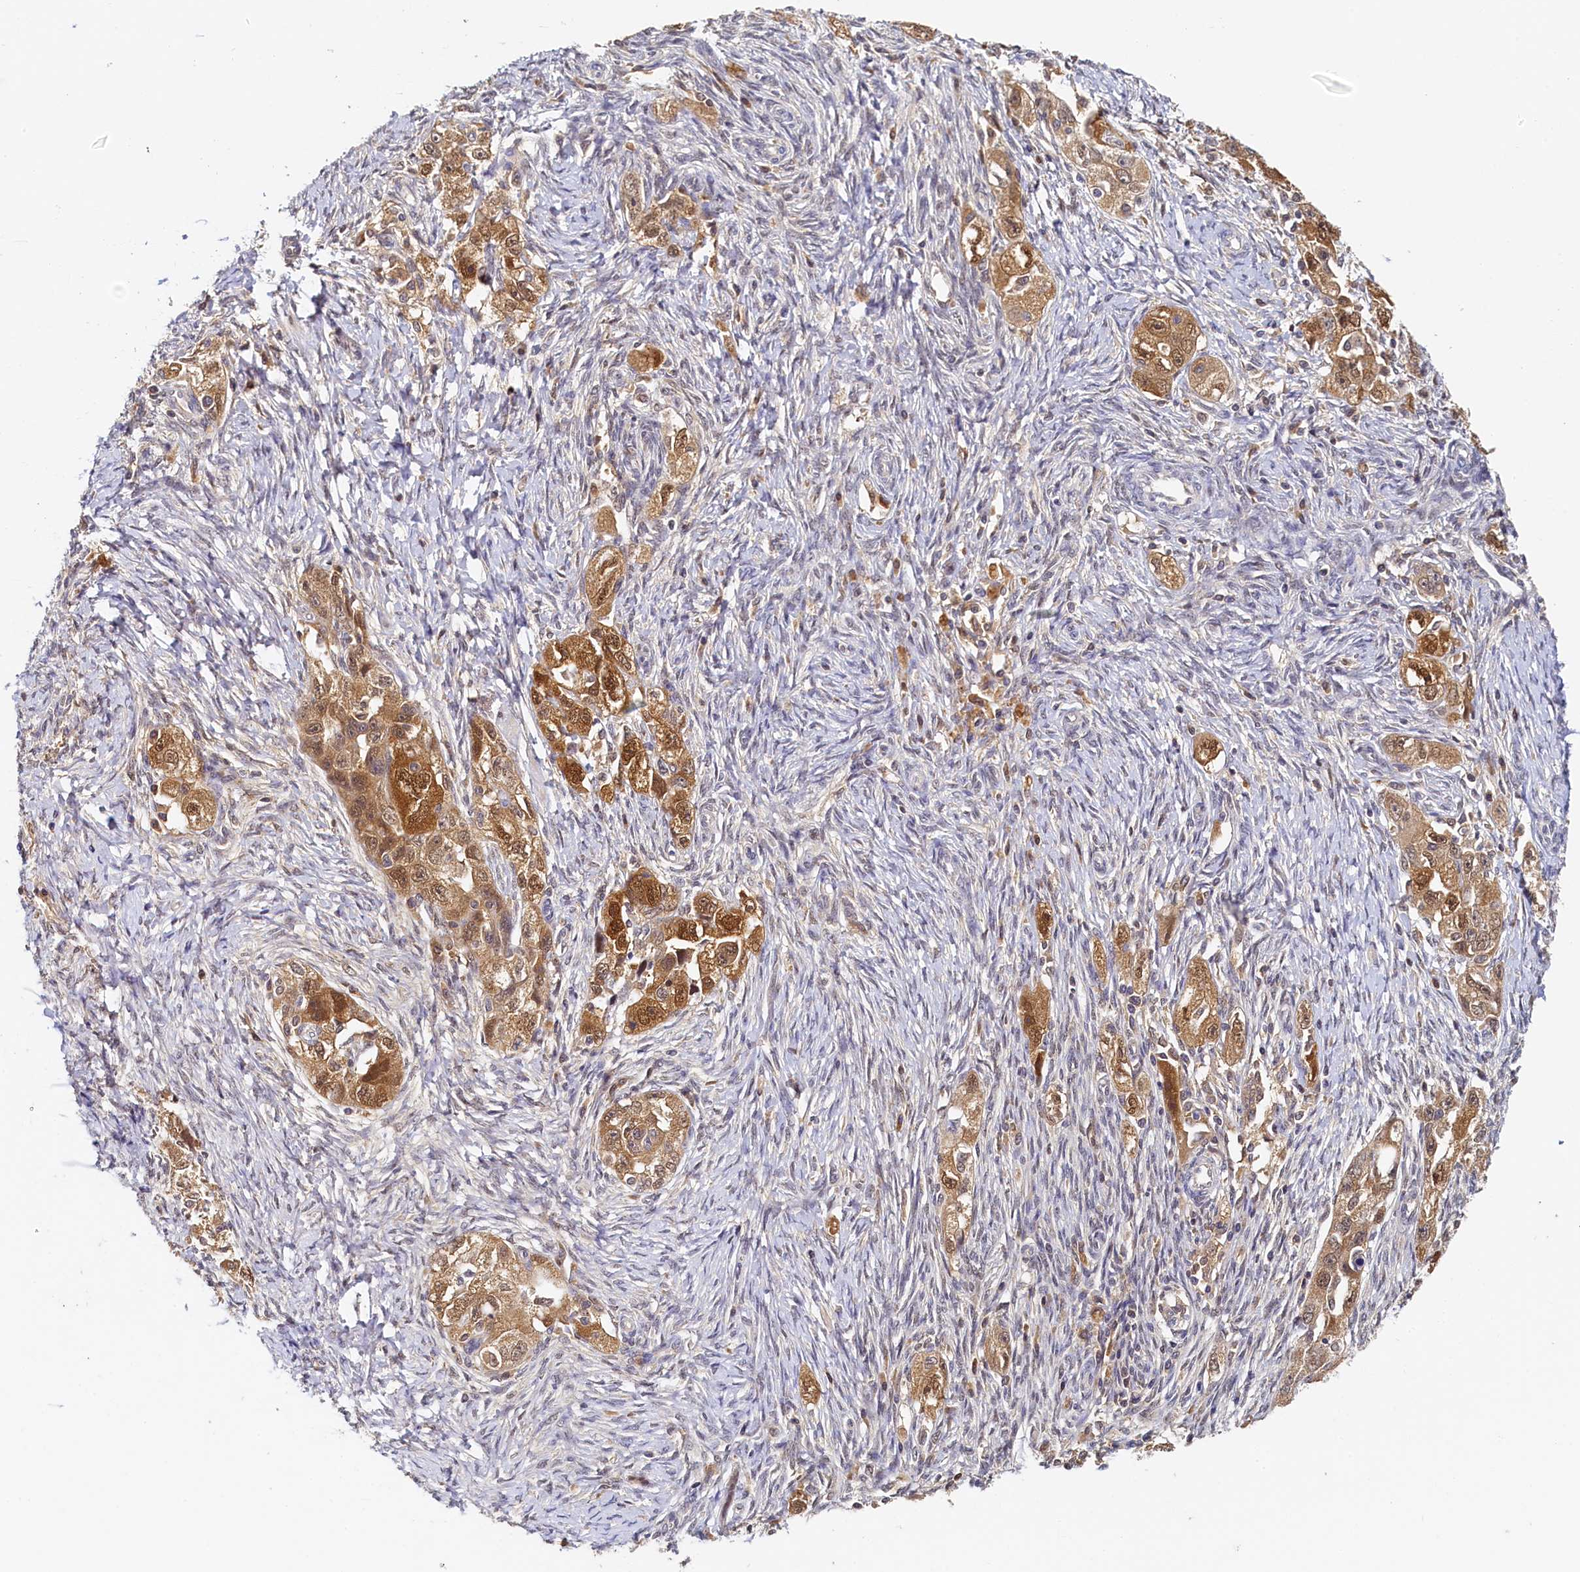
{"staining": {"intensity": "moderate", "quantity": ">75%", "location": "cytoplasmic/membranous,nuclear"}, "tissue": "ovarian cancer", "cell_type": "Tumor cells", "image_type": "cancer", "snomed": [{"axis": "morphology", "description": "Carcinoma, NOS"}, {"axis": "morphology", "description": "Cystadenocarcinoma, serous, NOS"}, {"axis": "topography", "description": "Ovary"}], "caption": "An IHC photomicrograph of neoplastic tissue is shown. Protein staining in brown labels moderate cytoplasmic/membranous and nuclear positivity in ovarian cancer (carcinoma) within tumor cells.", "gene": "PAAF1", "patient": {"sex": "female", "age": 69}}